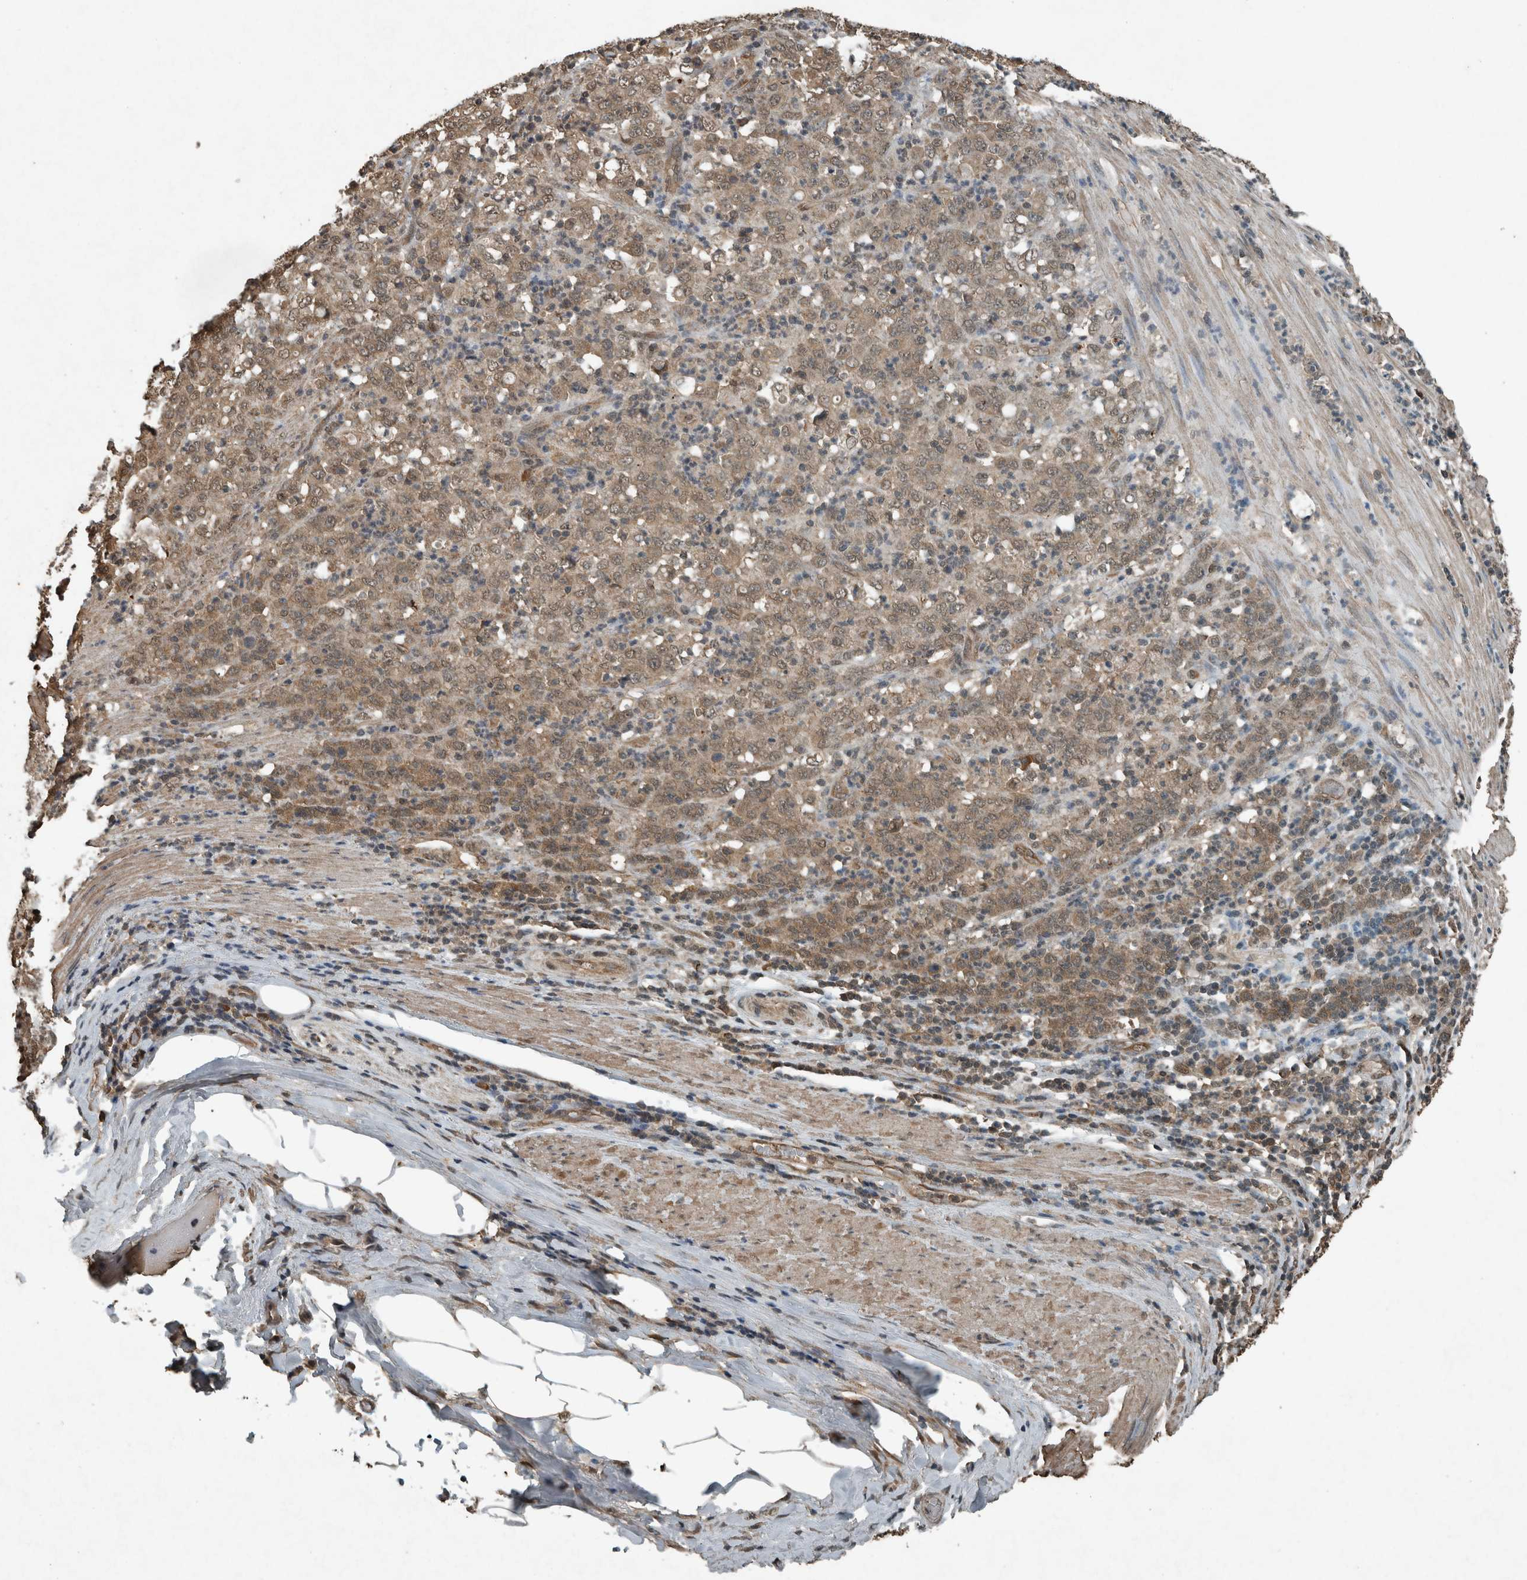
{"staining": {"intensity": "moderate", "quantity": ">75%", "location": "cytoplasmic/membranous,nuclear"}, "tissue": "stomach cancer", "cell_type": "Tumor cells", "image_type": "cancer", "snomed": [{"axis": "morphology", "description": "Adenocarcinoma, NOS"}, {"axis": "topography", "description": "Stomach, lower"}], "caption": "Protein staining of adenocarcinoma (stomach) tissue exhibits moderate cytoplasmic/membranous and nuclear staining in about >75% of tumor cells.", "gene": "ARHGEF12", "patient": {"sex": "female", "age": 71}}